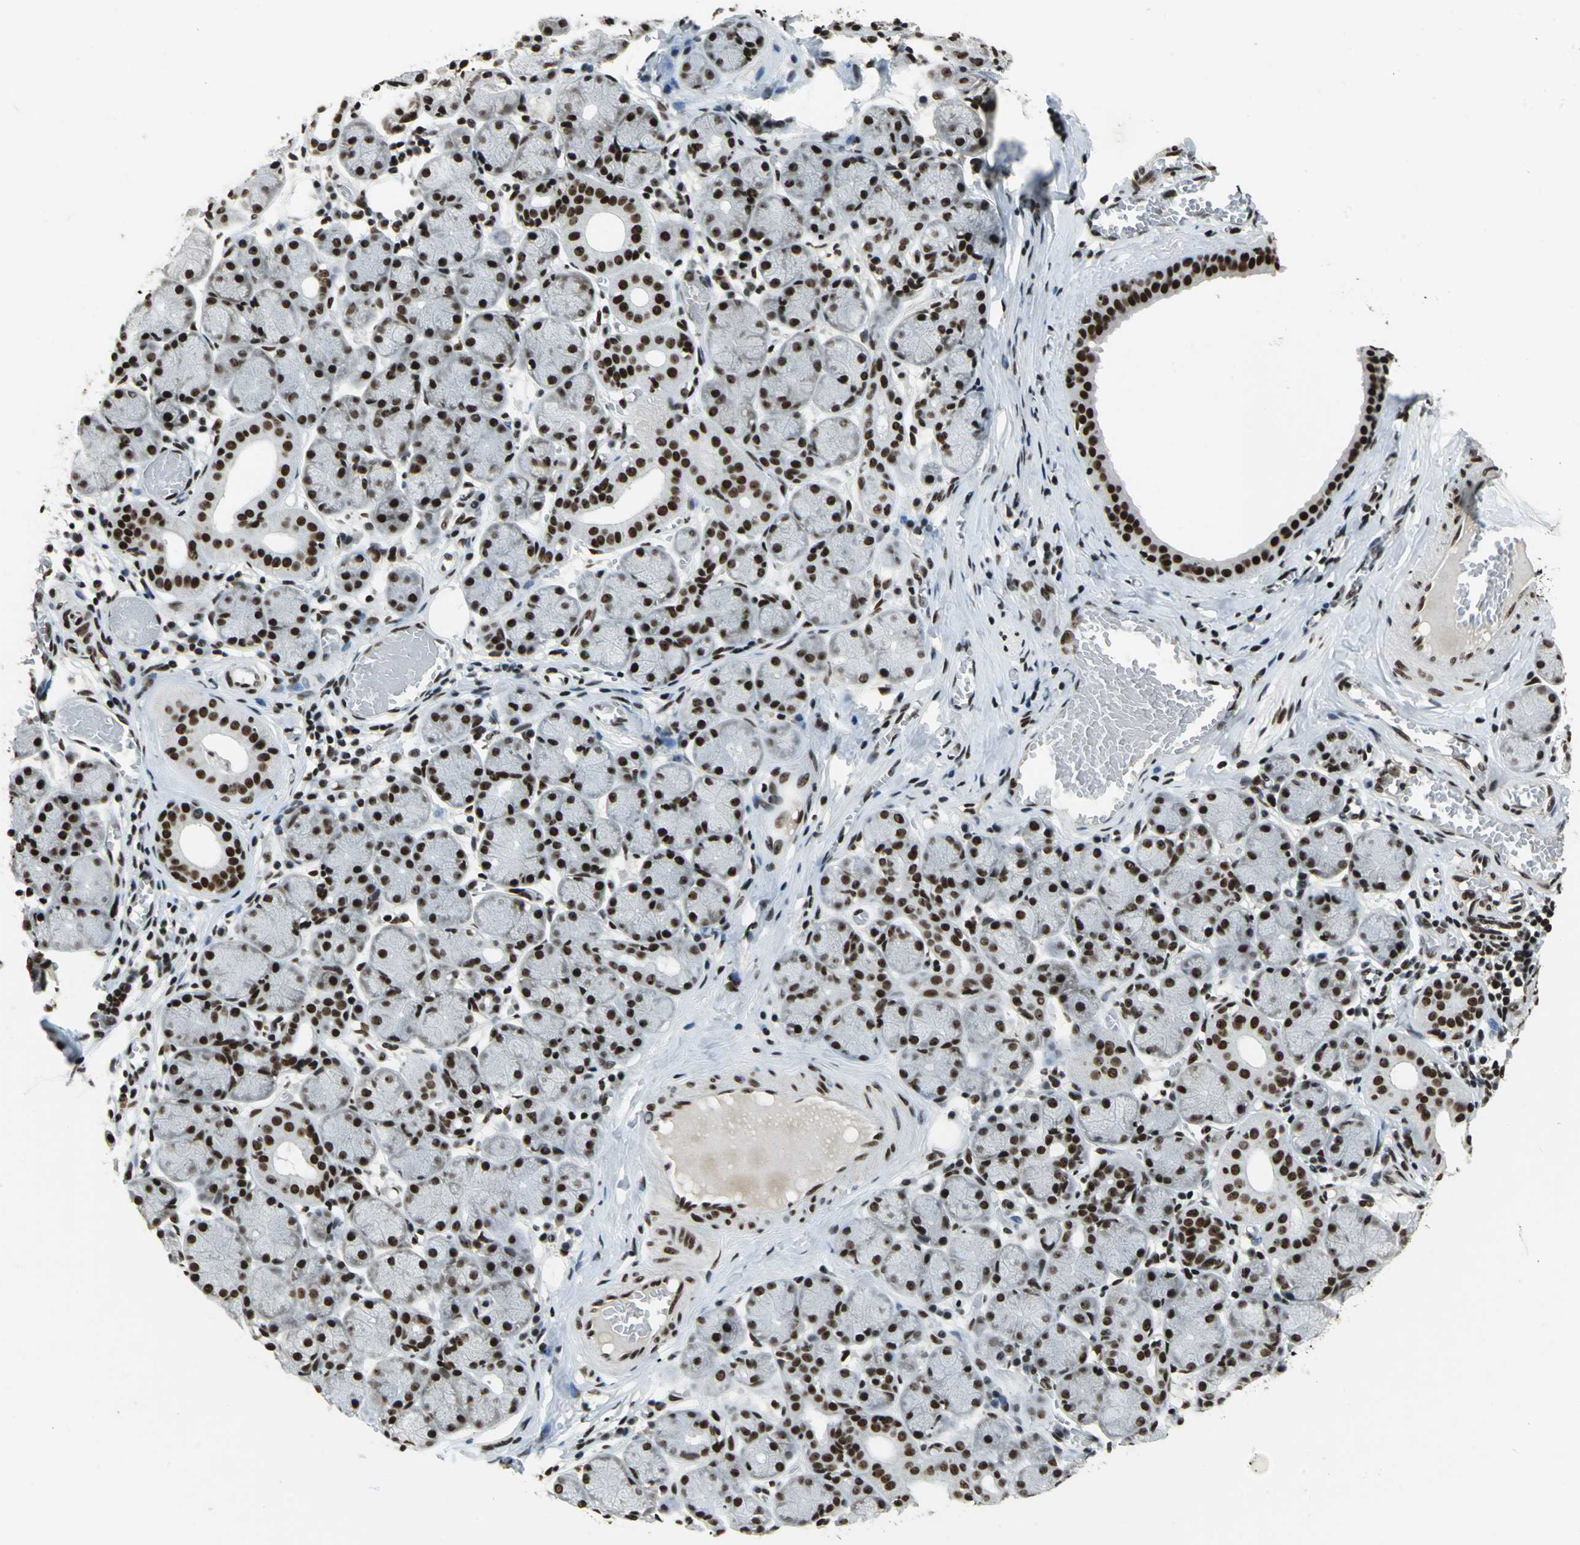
{"staining": {"intensity": "strong", "quantity": ">75%", "location": "nuclear"}, "tissue": "salivary gland", "cell_type": "Glandular cells", "image_type": "normal", "snomed": [{"axis": "morphology", "description": "Normal tissue, NOS"}, {"axis": "topography", "description": "Salivary gland"}], "caption": "A histopathology image showing strong nuclear positivity in approximately >75% of glandular cells in benign salivary gland, as visualized by brown immunohistochemical staining.", "gene": "UBTF", "patient": {"sex": "female", "age": 24}}